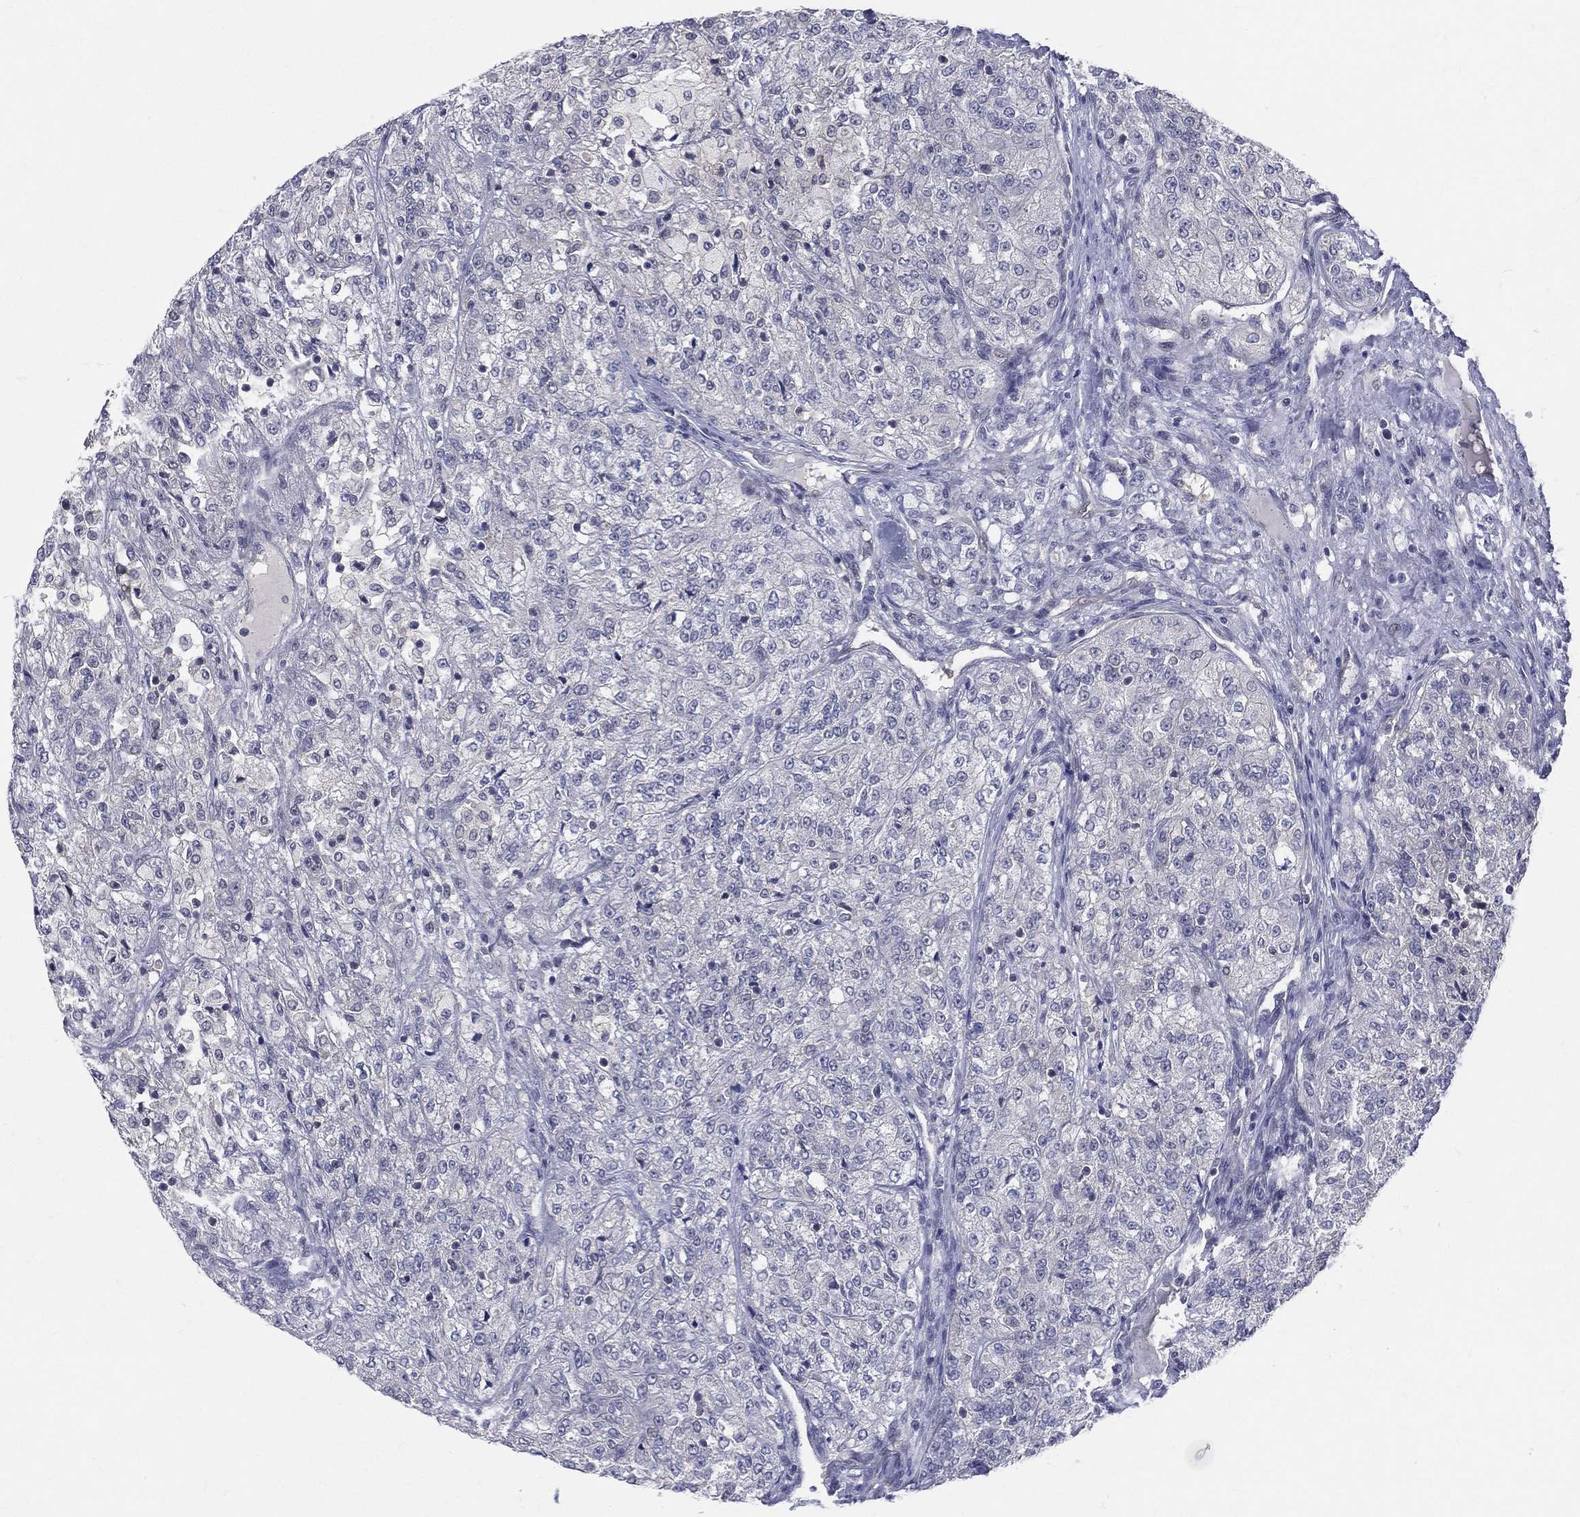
{"staining": {"intensity": "negative", "quantity": "none", "location": "none"}, "tissue": "renal cancer", "cell_type": "Tumor cells", "image_type": "cancer", "snomed": [{"axis": "morphology", "description": "Adenocarcinoma, NOS"}, {"axis": "topography", "description": "Kidney"}], "caption": "Immunohistochemistry (IHC) of human renal cancer (adenocarcinoma) displays no staining in tumor cells. (IHC, brightfield microscopy, high magnification).", "gene": "DLG4", "patient": {"sex": "female", "age": 63}}